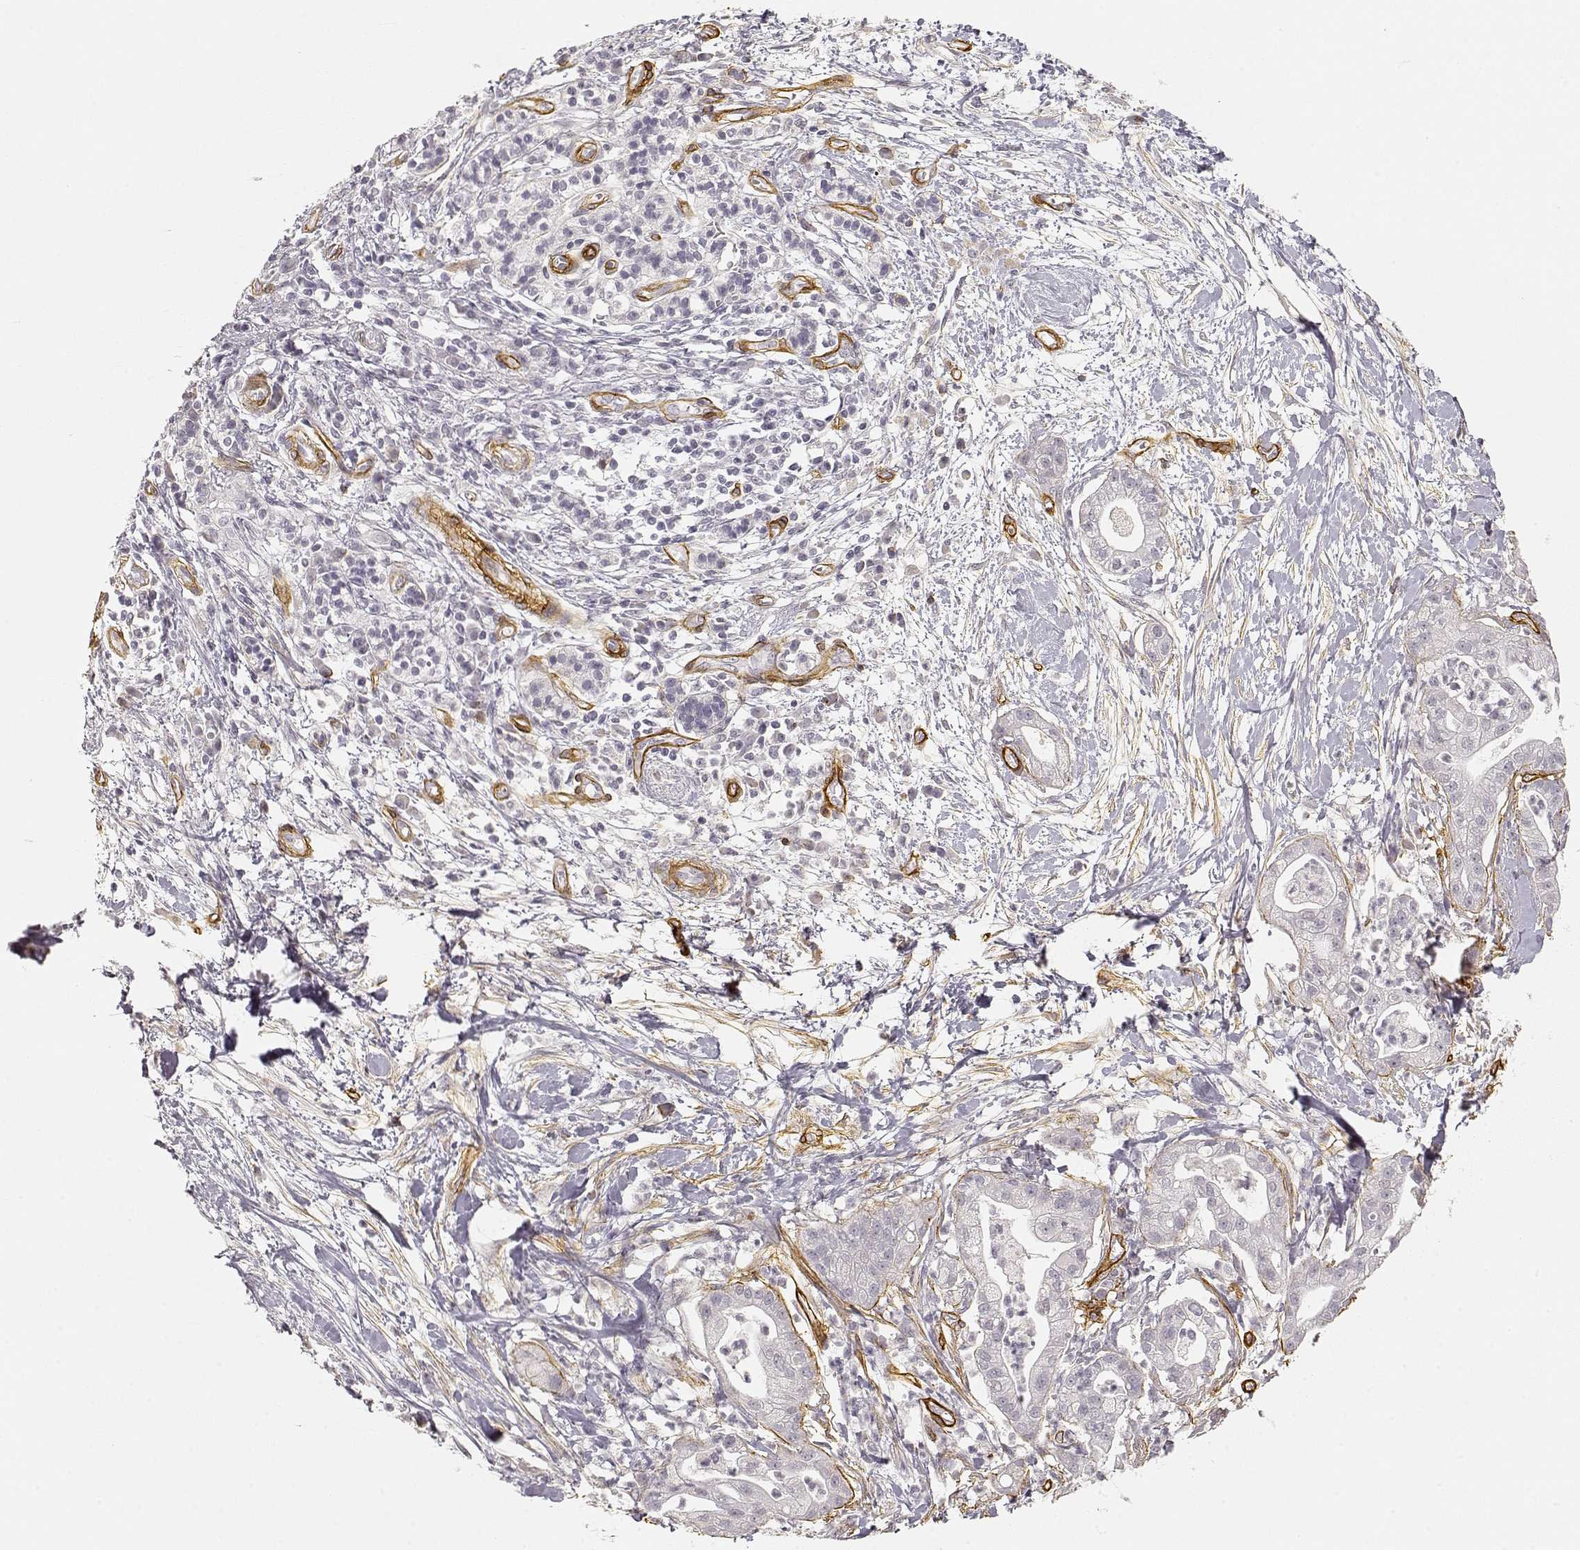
{"staining": {"intensity": "negative", "quantity": "none", "location": "none"}, "tissue": "pancreatic cancer", "cell_type": "Tumor cells", "image_type": "cancer", "snomed": [{"axis": "morphology", "description": "Normal tissue, NOS"}, {"axis": "morphology", "description": "Adenocarcinoma, NOS"}, {"axis": "topography", "description": "Lymph node"}, {"axis": "topography", "description": "Pancreas"}], "caption": "The photomicrograph reveals no significant positivity in tumor cells of pancreatic cancer.", "gene": "LAMA4", "patient": {"sex": "female", "age": 58}}